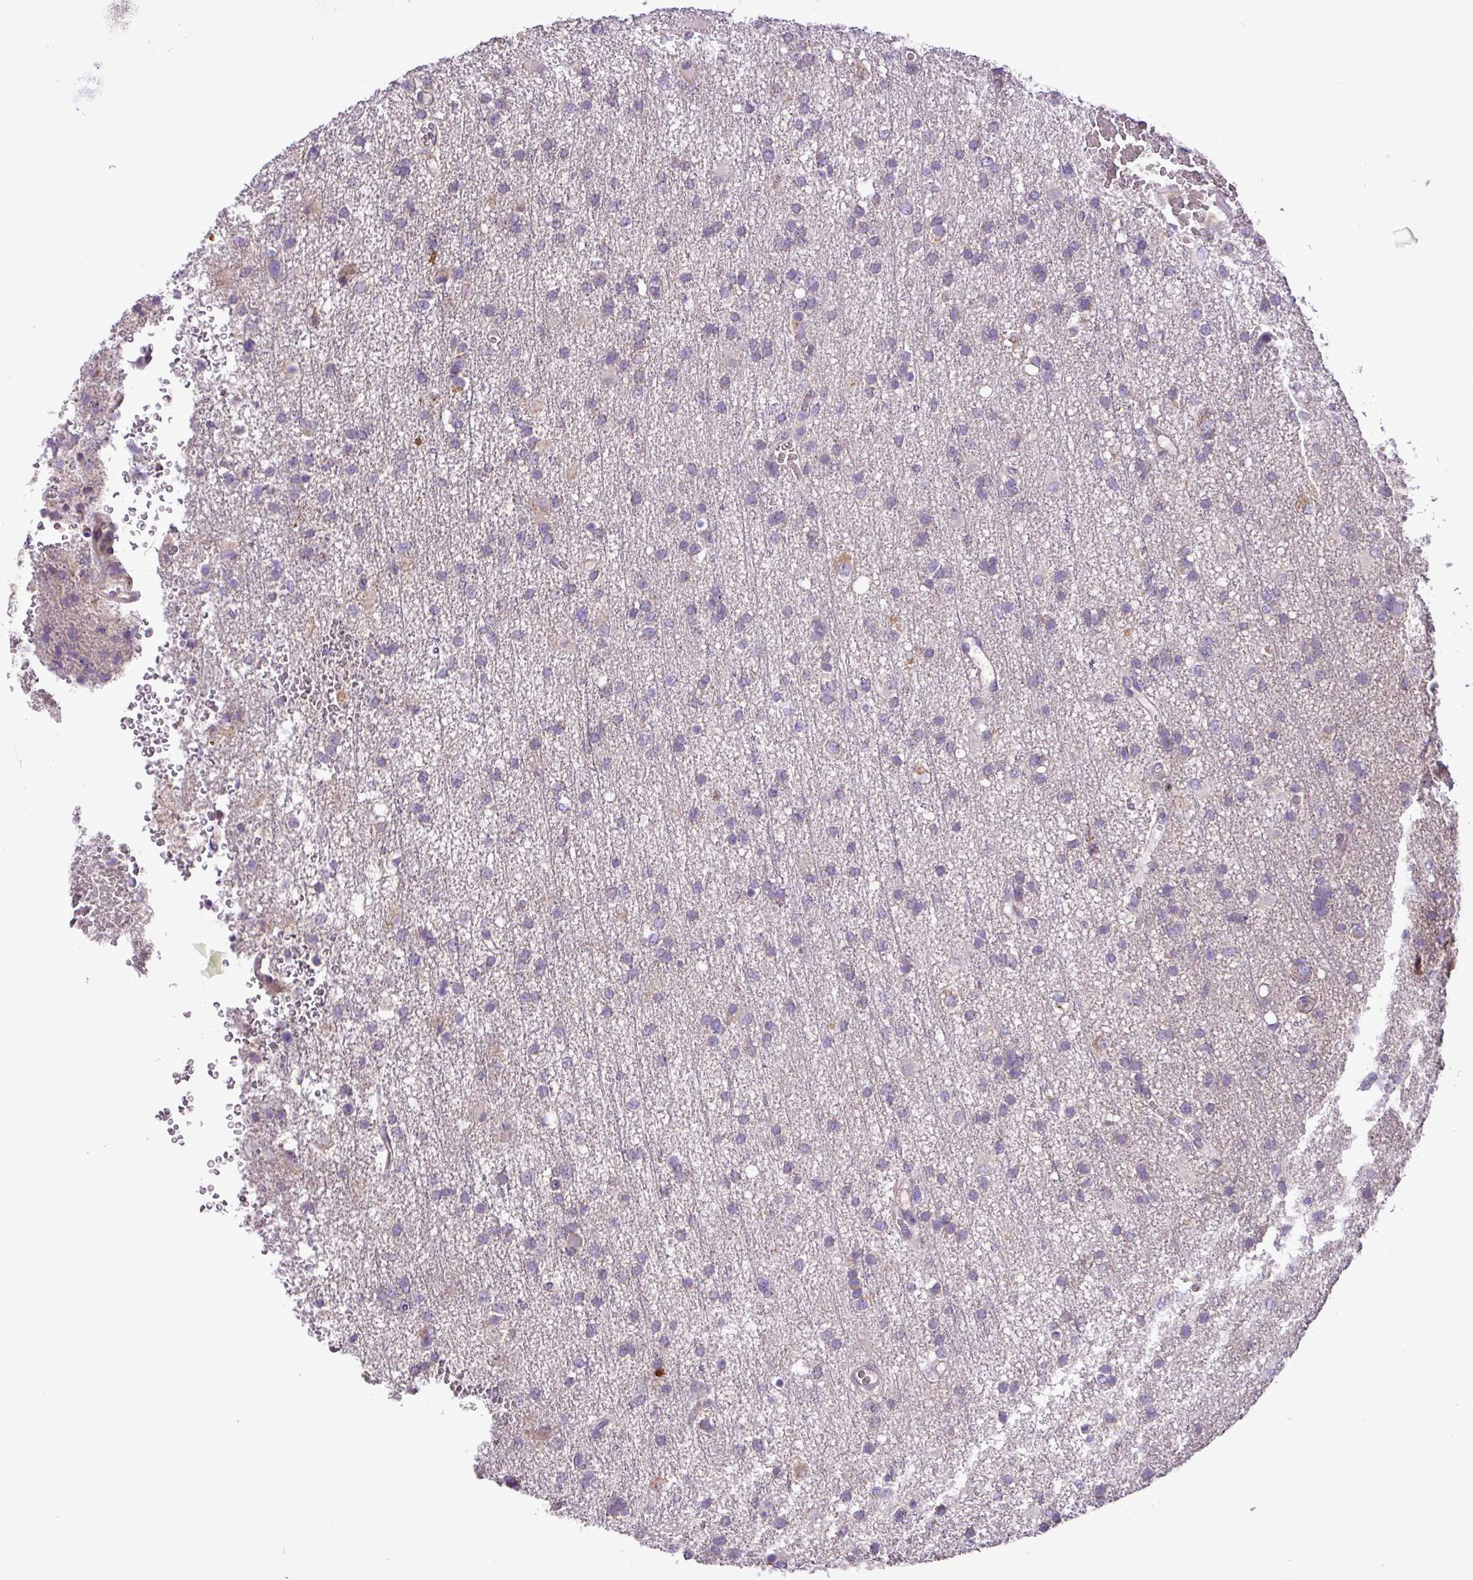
{"staining": {"intensity": "negative", "quantity": "none", "location": "none"}, "tissue": "glioma", "cell_type": "Tumor cells", "image_type": "cancer", "snomed": [{"axis": "morphology", "description": "Glioma, malignant, High grade"}, {"axis": "topography", "description": "Brain"}], "caption": "Protein analysis of glioma reveals no significant expression in tumor cells. Nuclei are stained in blue.", "gene": "FAM183A", "patient": {"sex": "female", "age": 74}}